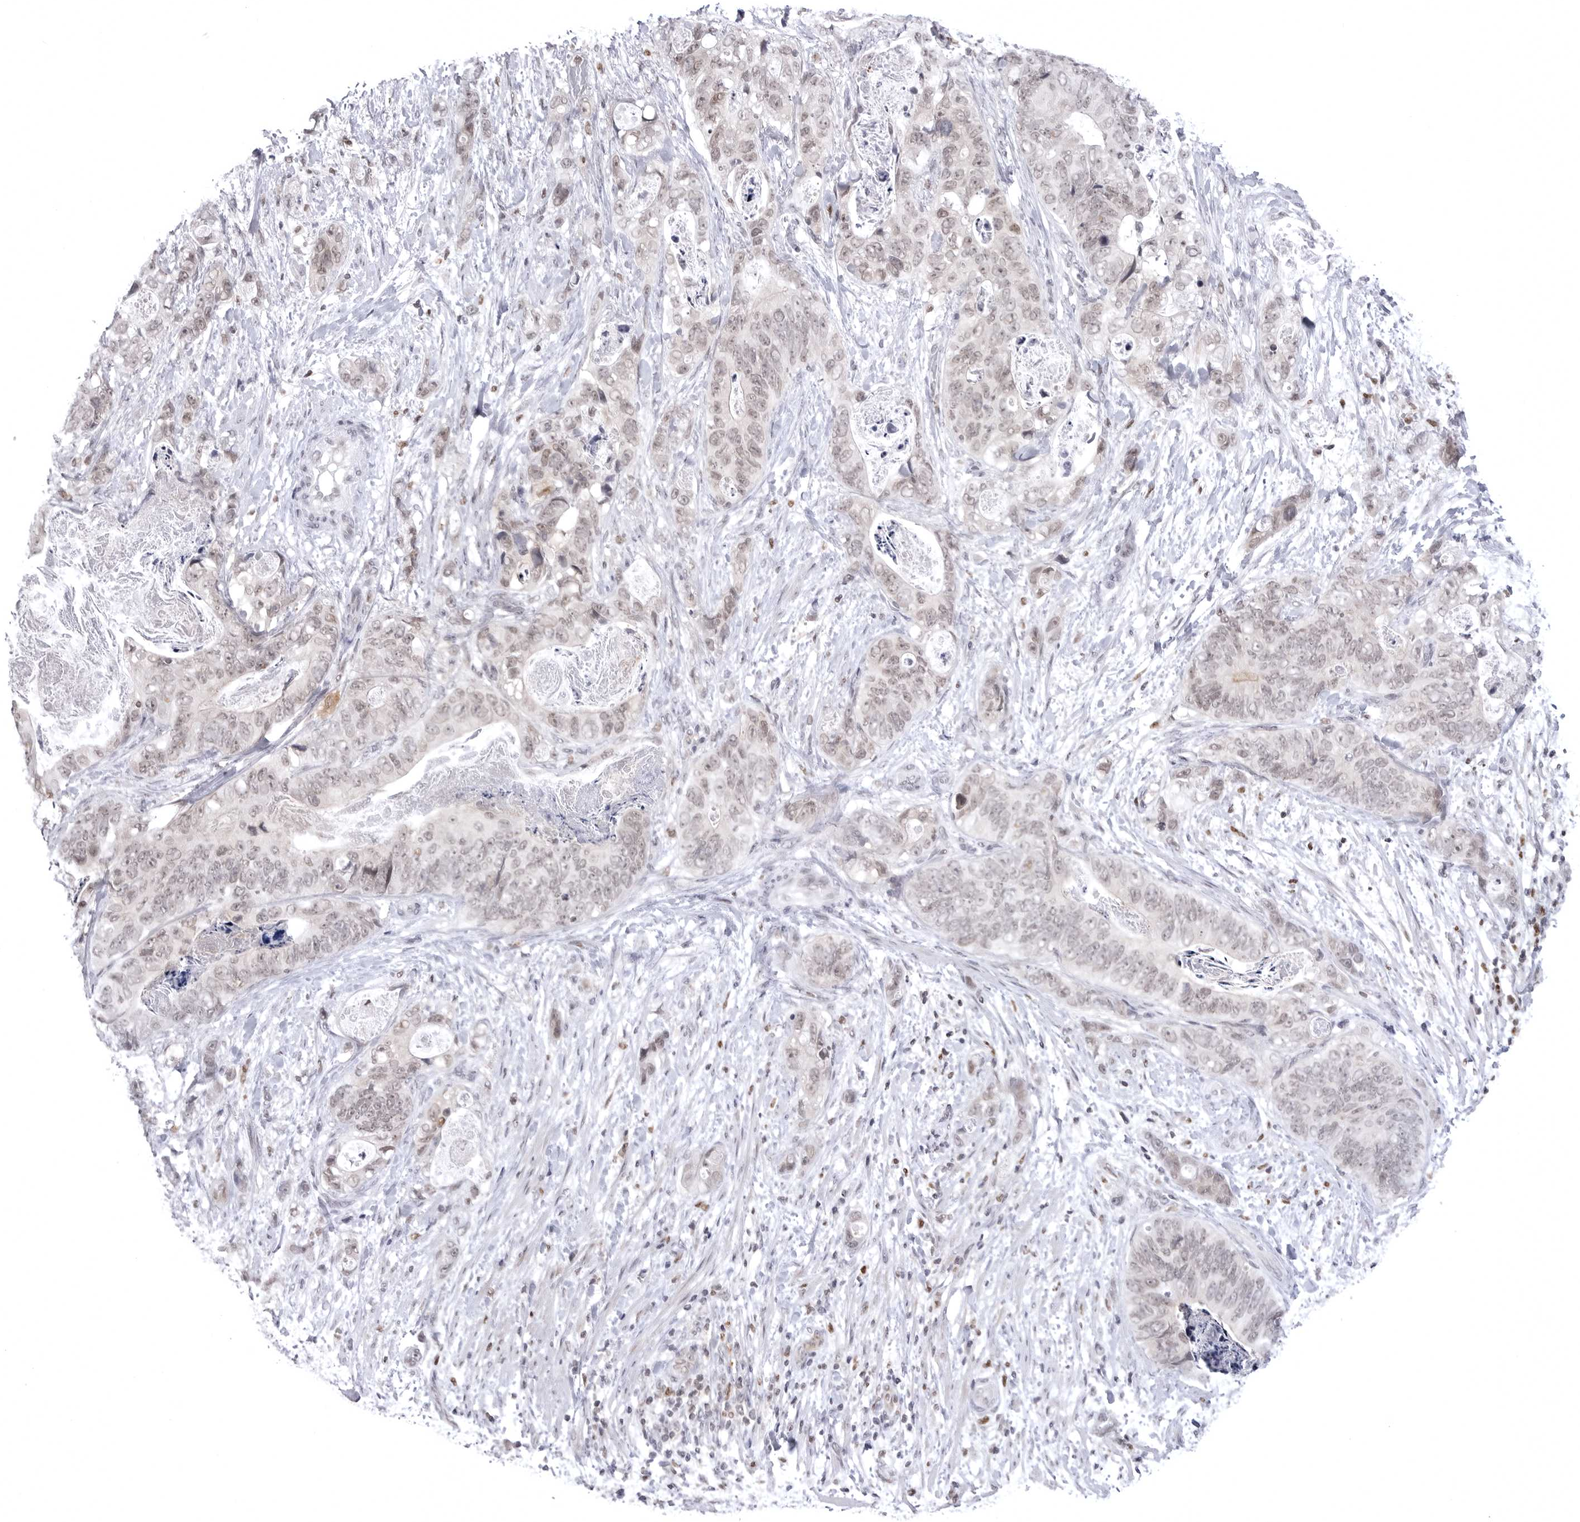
{"staining": {"intensity": "weak", "quantity": "<25%", "location": "nuclear"}, "tissue": "stomach cancer", "cell_type": "Tumor cells", "image_type": "cancer", "snomed": [{"axis": "morphology", "description": "Normal tissue, NOS"}, {"axis": "morphology", "description": "Adenocarcinoma, NOS"}, {"axis": "topography", "description": "Stomach"}], "caption": "Immunohistochemical staining of stomach cancer (adenocarcinoma) demonstrates no significant staining in tumor cells.", "gene": "PTK2B", "patient": {"sex": "female", "age": 89}}